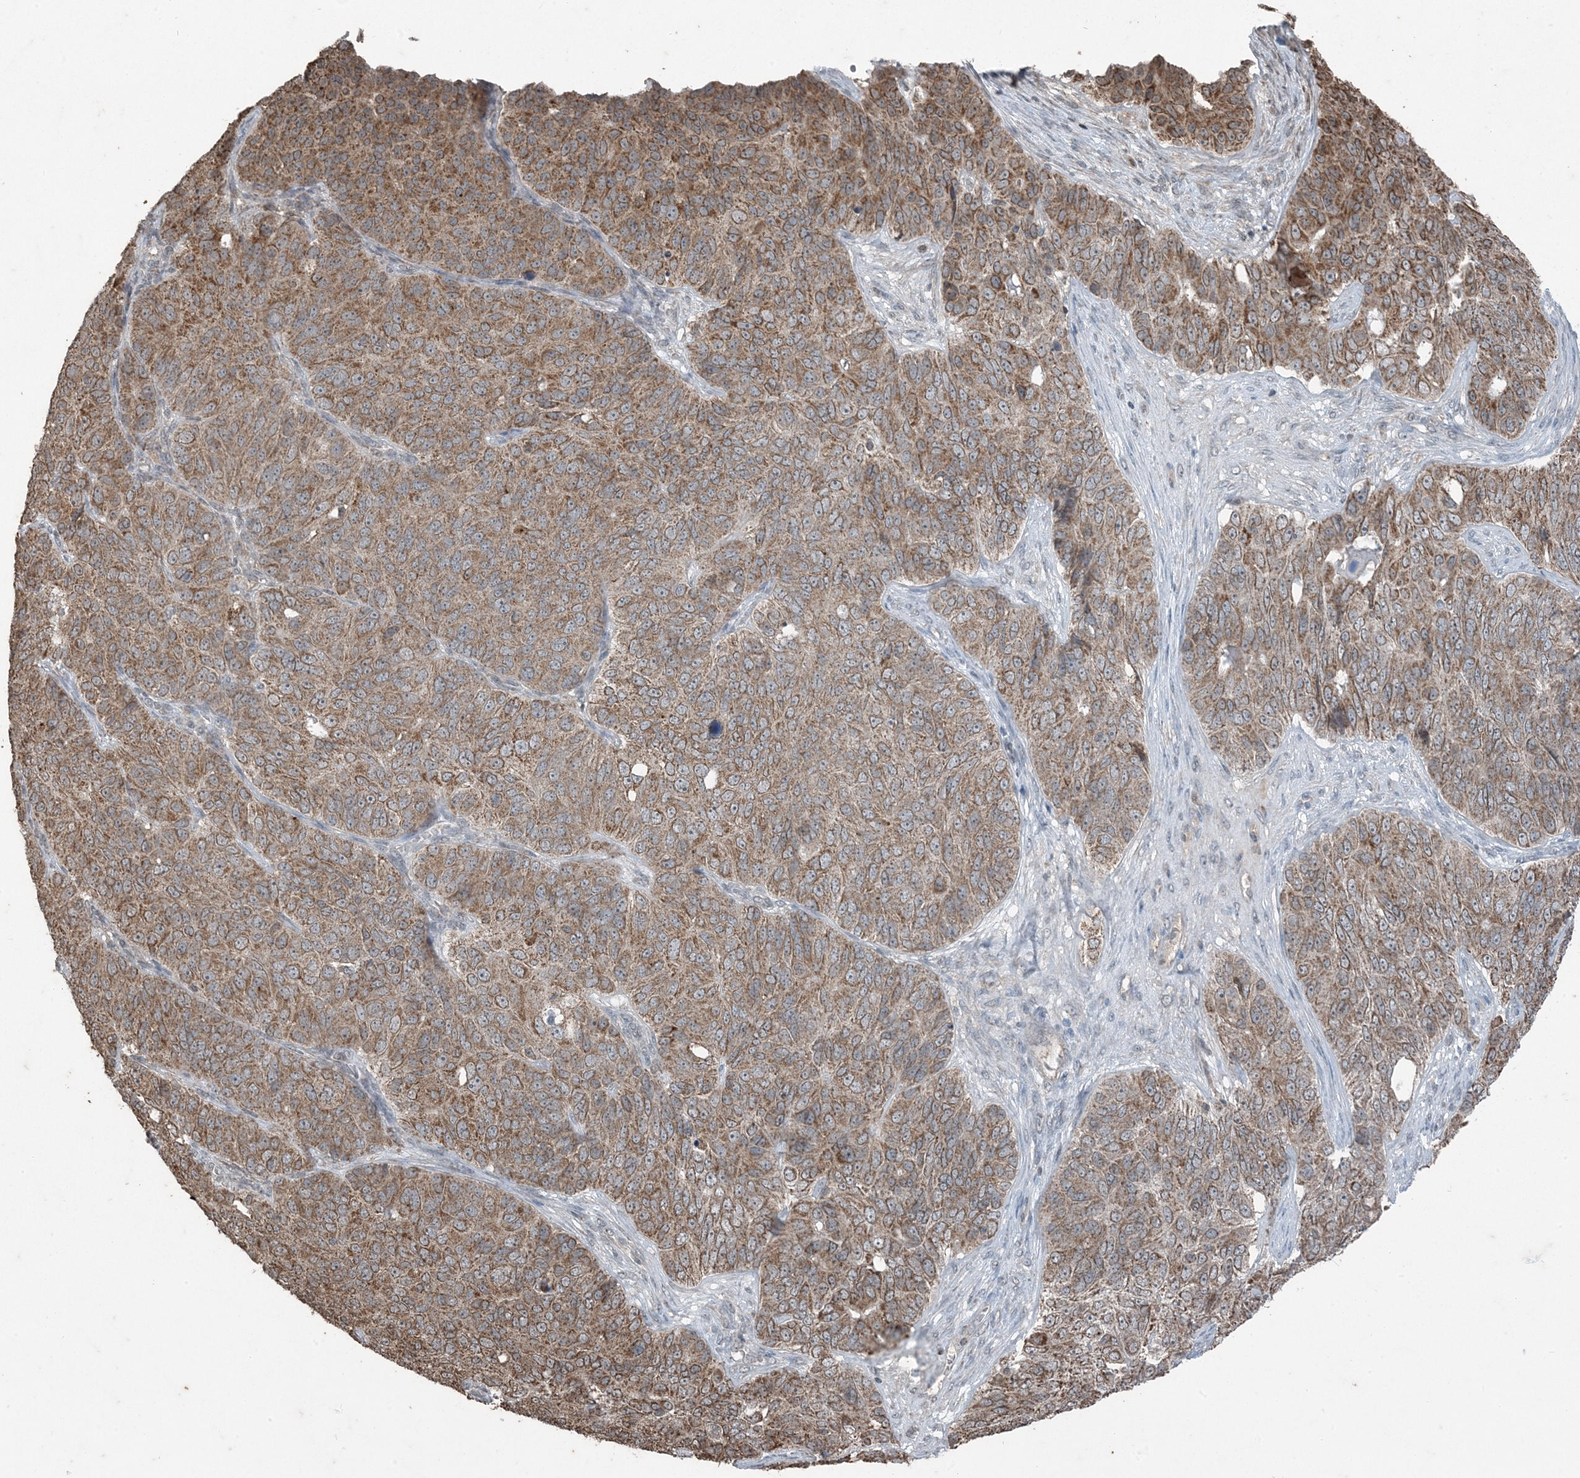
{"staining": {"intensity": "moderate", "quantity": ">75%", "location": "cytoplasmic/membranous"}, "tissue": "ovarian cancer", "cell_type": "Tumor cells", "image_type": "cancer", "snomed": [{"axis": "morphology", "description": "Carcinoma, endometroid"}, {"axis": "topography", "description": "Ovary"}], "caption": "Immunohistochemistry (DAB (3,3'-diaminobenzidine)) staining of human ovarian cancer demonstrates moderate cytoplasmic/membranous protein expression in about >75% of tumor cells.", "gene": "GNL1", "patient": {"sex": "female", "age": 51}}